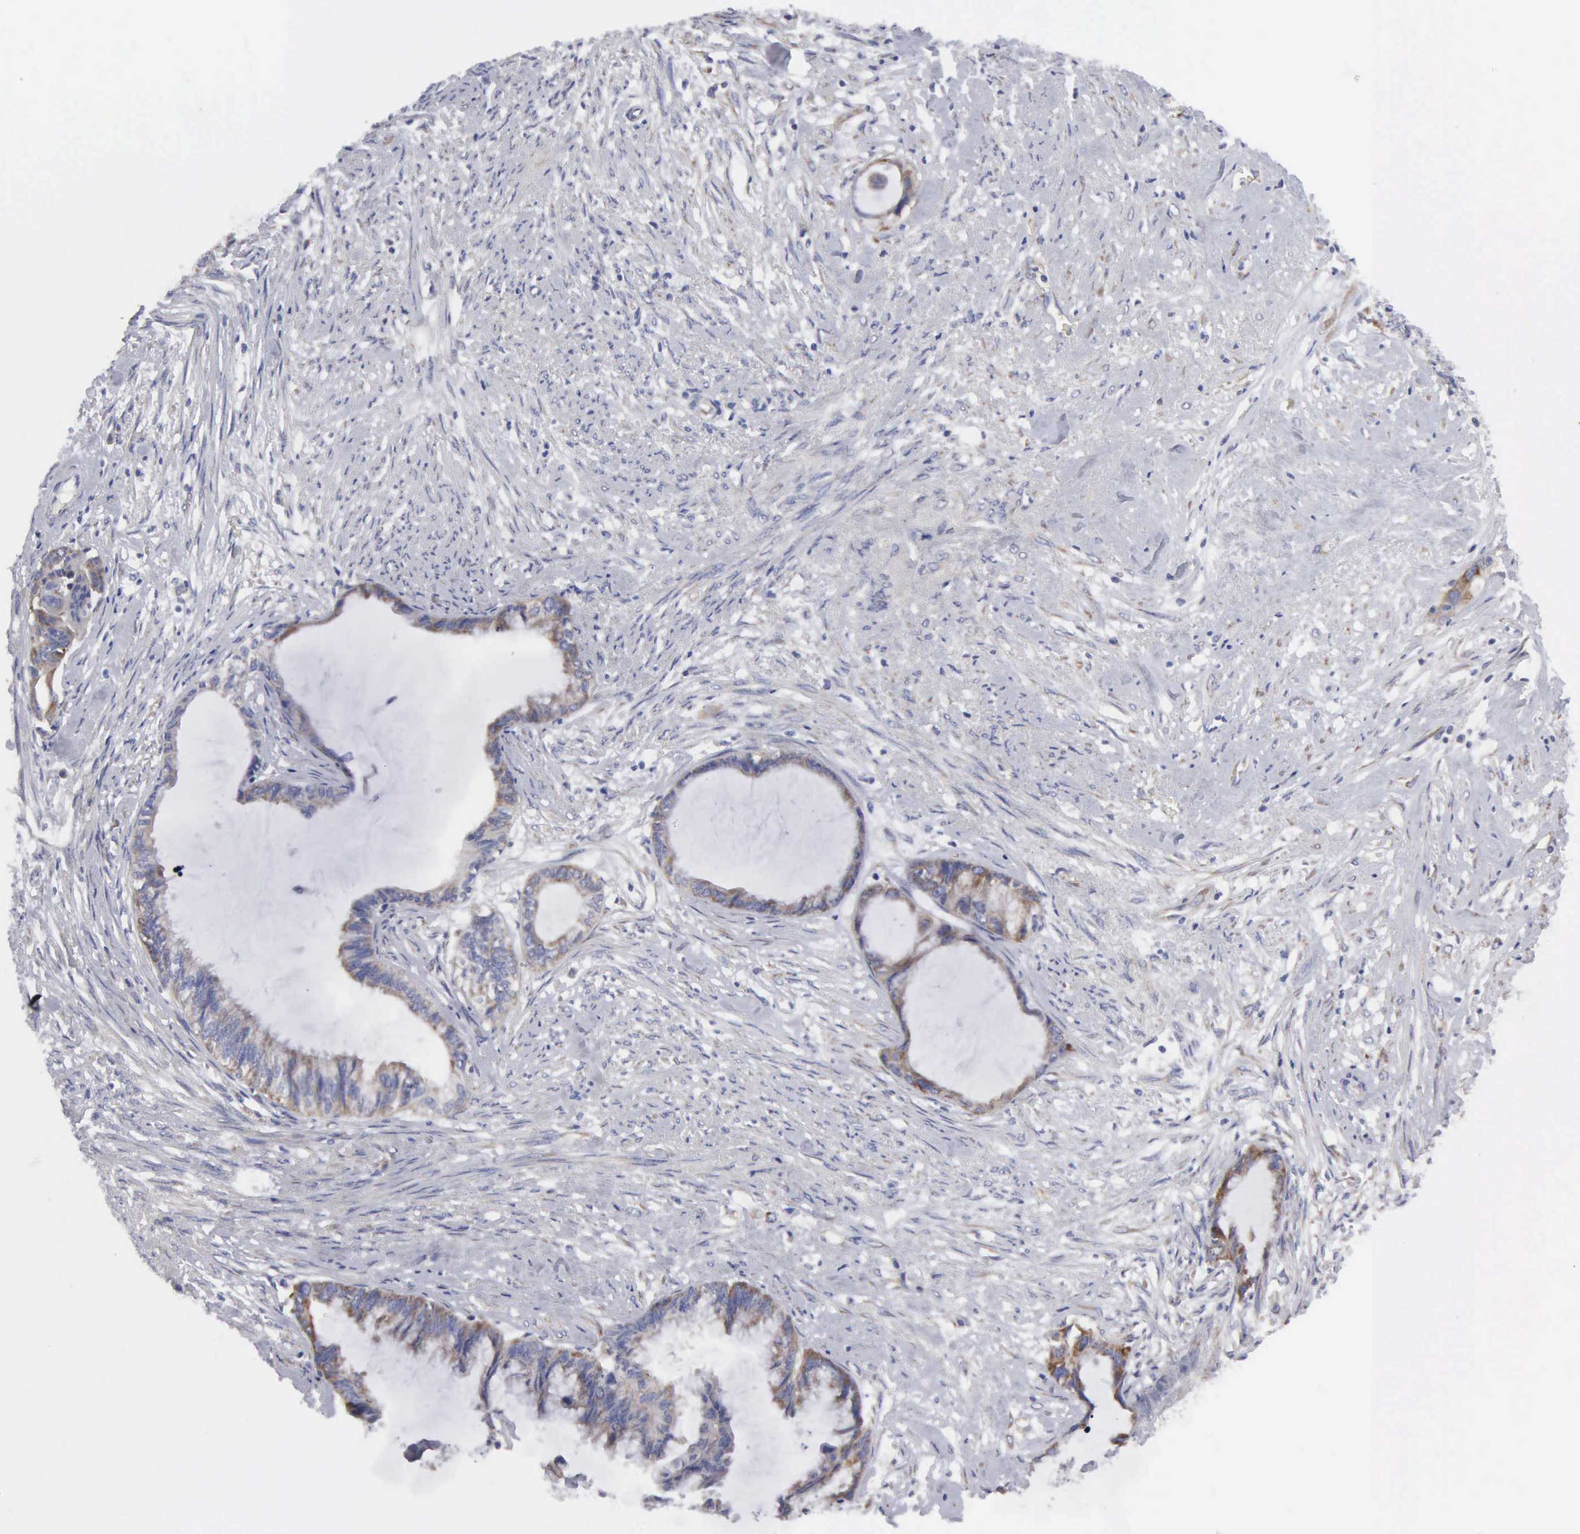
{"staining": {"intensity": "moderate", "quantity": ">75%", "location": "cytoplasmic/membranous"}, "tissue": "endometrial cancer", "cell_type": "Tumor cells", "image_type": "cancer", "snomed": [{"axis": "morphology", "description": "Adenocarcinoma, NOS"}, {"axis": "topography", "description": "Endometrium"}], "caption": "Tumor cells display medium levels of moderate cytoplasmic/membranous staining in approximately >75% of cells in human endometrial cancer (adenocarcinoma).", "gene": "TXLNG", "patient": {"sex": "female", "age": 86}}